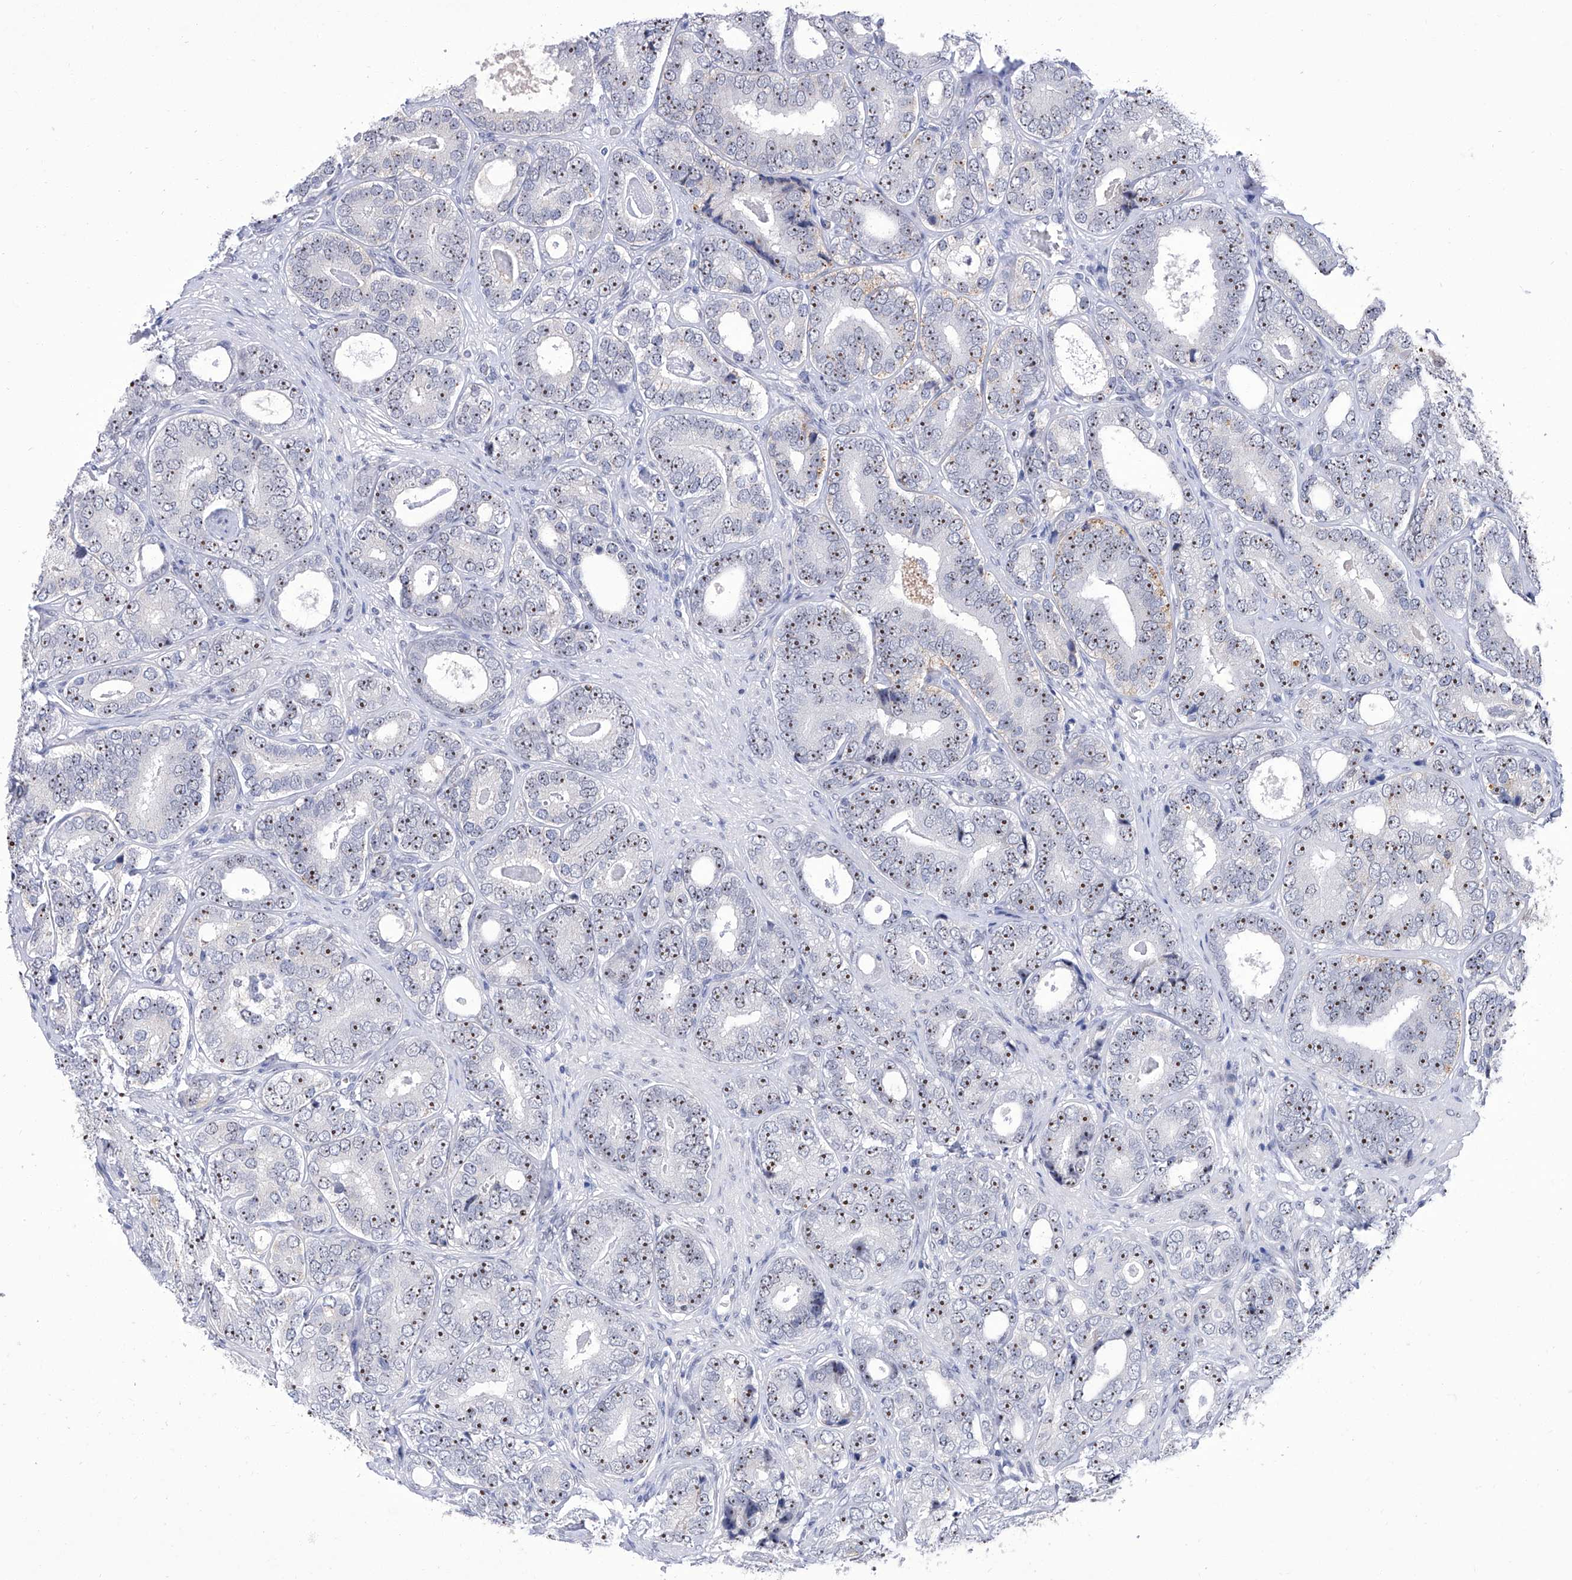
{"staining": {"intensity": "moderate", "quantity": ">75%", "location": "cytoplasmic/membranous"}, "tissue": "prostate cancer", "cell_type": "Tumor cells", "image_type": "cancer", "snomed": [{"axis": "morphology", "description": "Adenocarcinoma, High grade"}, {"axis": "topography", "description": "Prostate"}], "caption": "Immunohistochemistry (DAB) staining of high-grade adenocarcinoma (prostate) demonstrates moderate cytoplasmic/membranous protein staining in approximately >75% of tumor cells.", "gene": "CMTR1", "patient": {"sex": "male", "age": 56}}